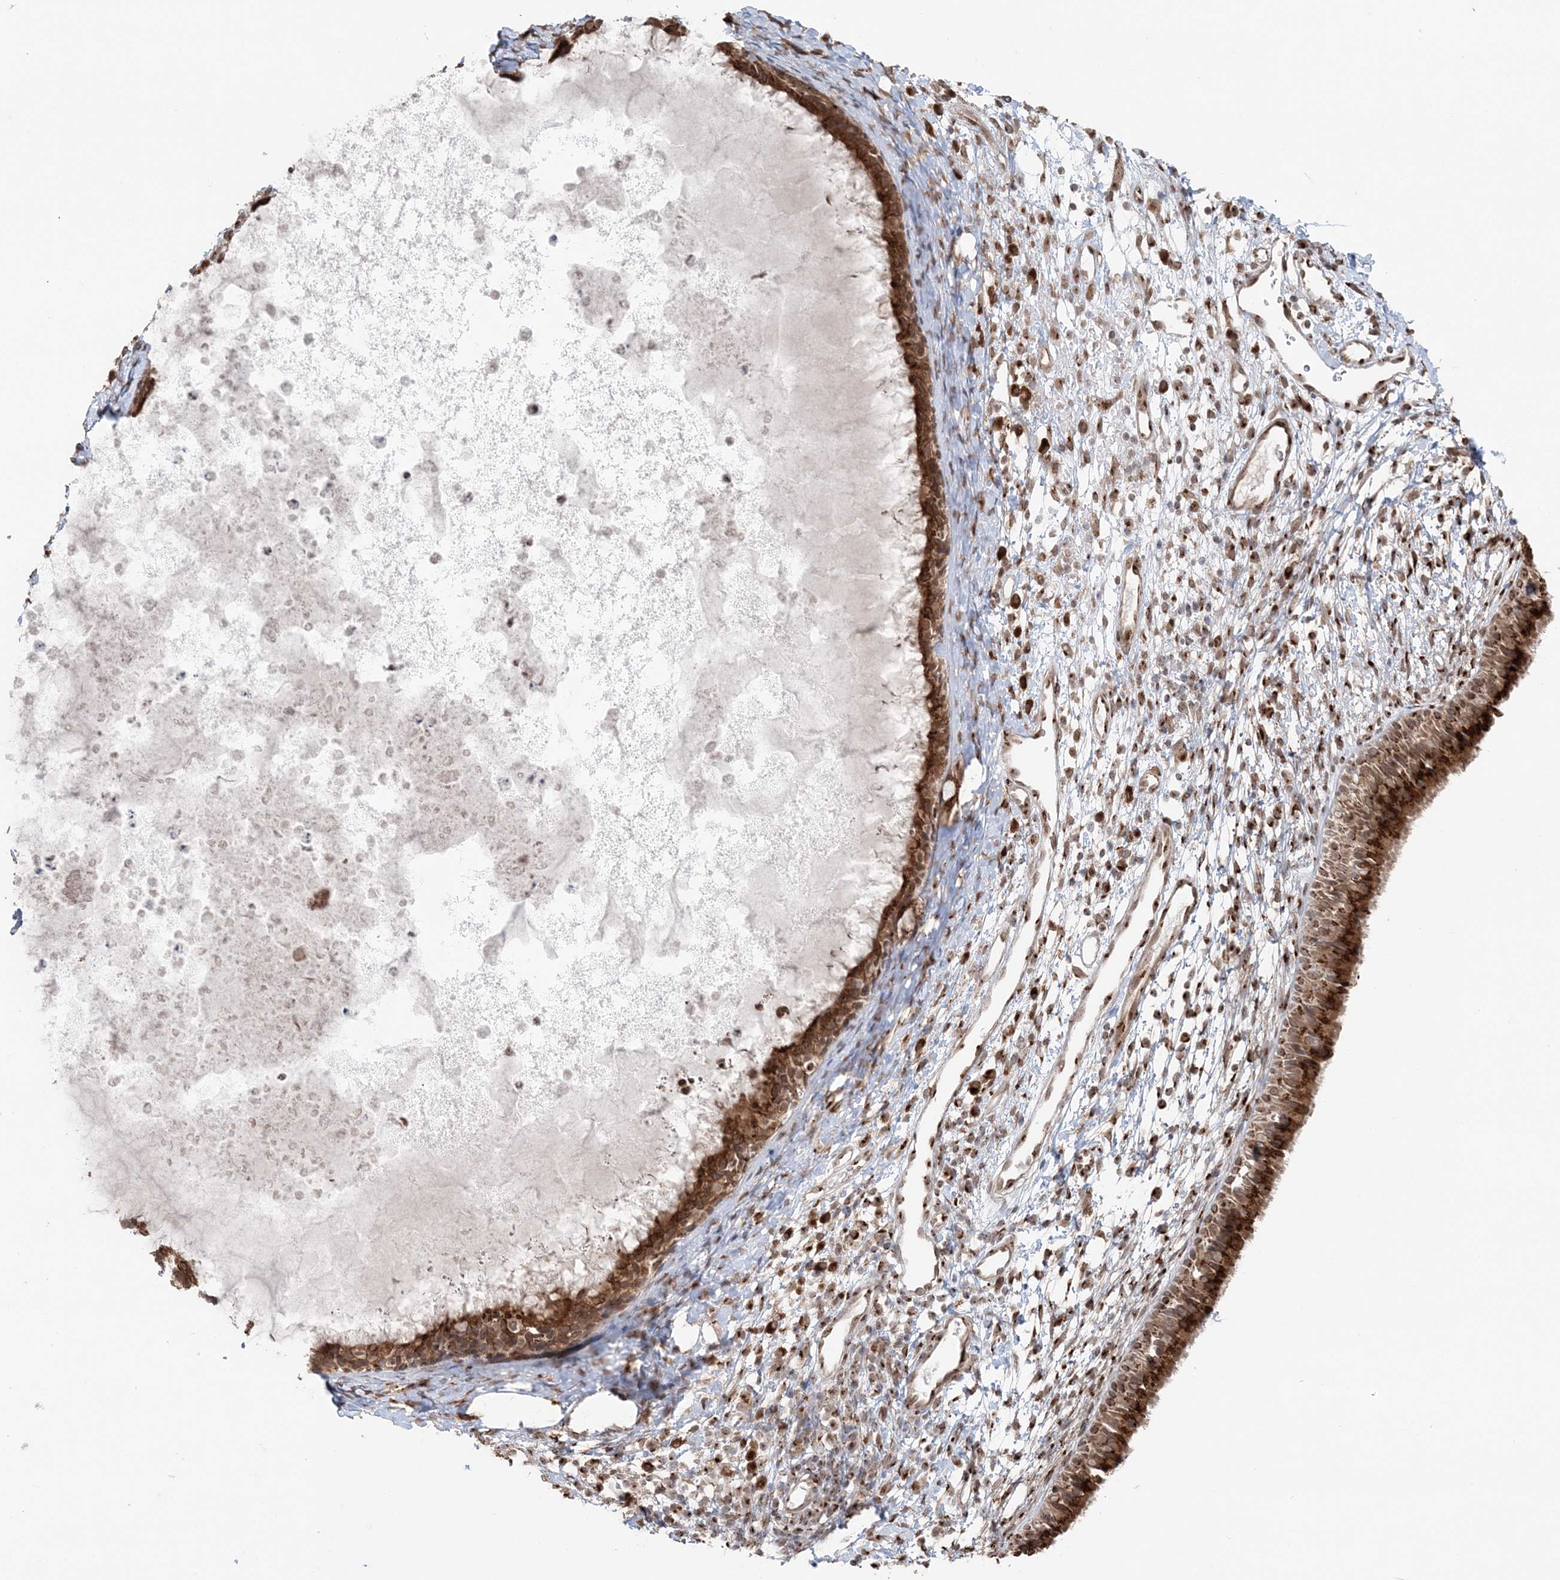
{"staining": {"intensity": "strong", "quantity": ">75%", "location": "cytoplasmic/membranous"}, "tissue": "nasopharynx", "cell_type": "Respiratory epithelial cells", "image_type": "normal", "snomed": [{"axis": "morphology", "description": "Normal tissue, NOS"}, {"axis": "topography", "description": "Nasopharynx"}], "caption": "Nasopharynx stained with immunohistochemistry displays strong cytoplasmic/membranous staining in about >75% of respiratory epithelial cells. (DAB (3,3'-diaminobenzidine) IHC, brown staining for protein, blue staining for nuclei).", "gene": "TMED10", "patient": {"sex": "male", "age": 22}}